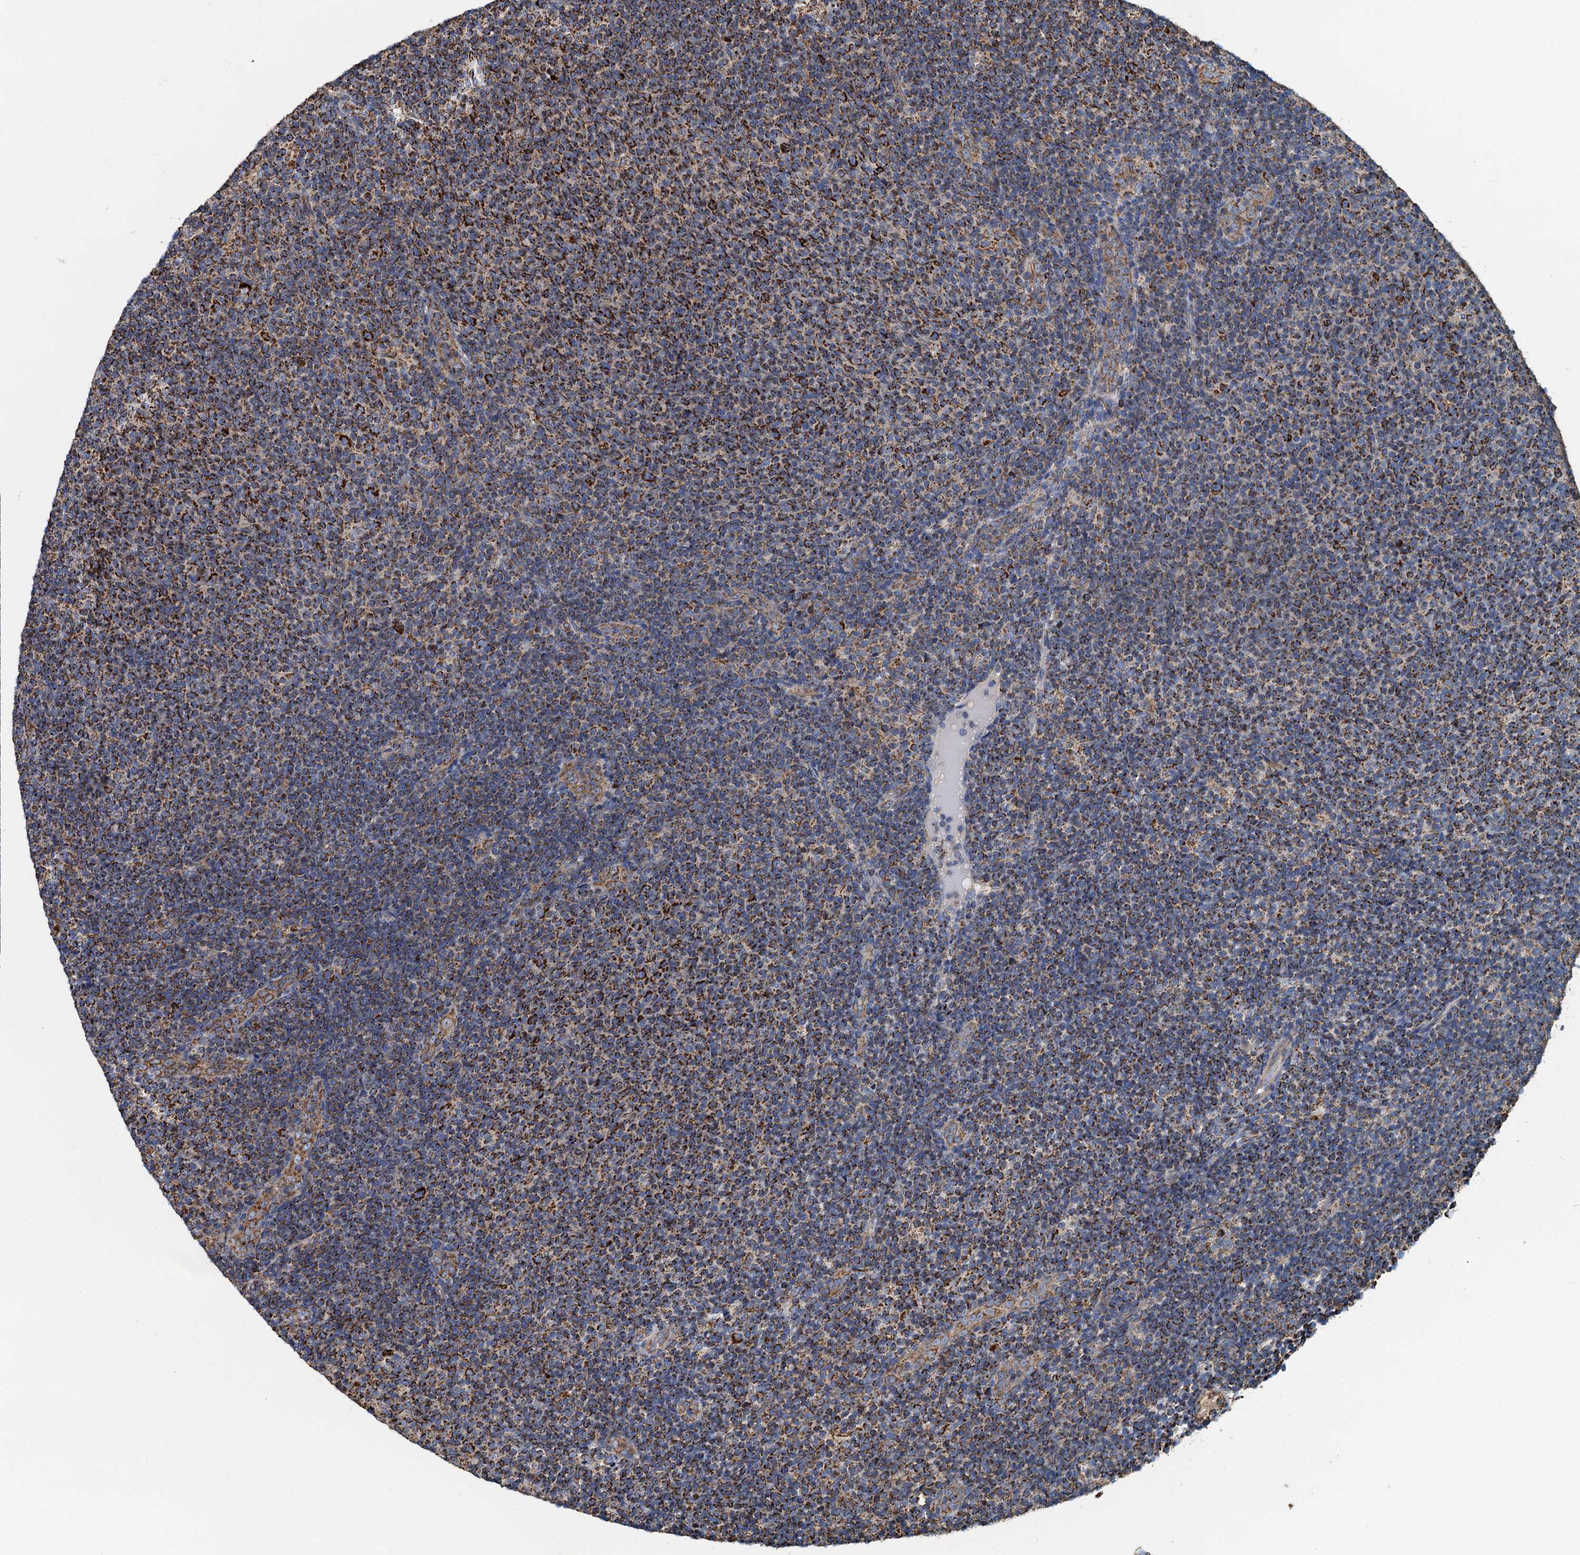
{"staining": {"intensity": "strong", "quantity": ">75%", "location": "cytoplasmic/membranous"}, "tissue": "lymphoma", "cell_type": "Tumor cells", "image_type": "cancer", "snomed": [{"axis": "morphology", "description": "Malignant lymphoma, non-Hodgkin's type, Low grade"}, {"axis": "topography", "description": "Lymph node"}], "caption": "Immunohistochemistry histopathology image of neoplastic tissue: malignant lymphoma, non-Hodgkin's type (low-grade) stained using immunohistochemistry exhibits high levels of strong protein expression localized specifically in the cytoplasmic/membranous of tumor cells, appearing as a cytoplasmic/membranous brown color.", "gene": "AAGAB", "patient": {"sex": "male", "age": 66}}